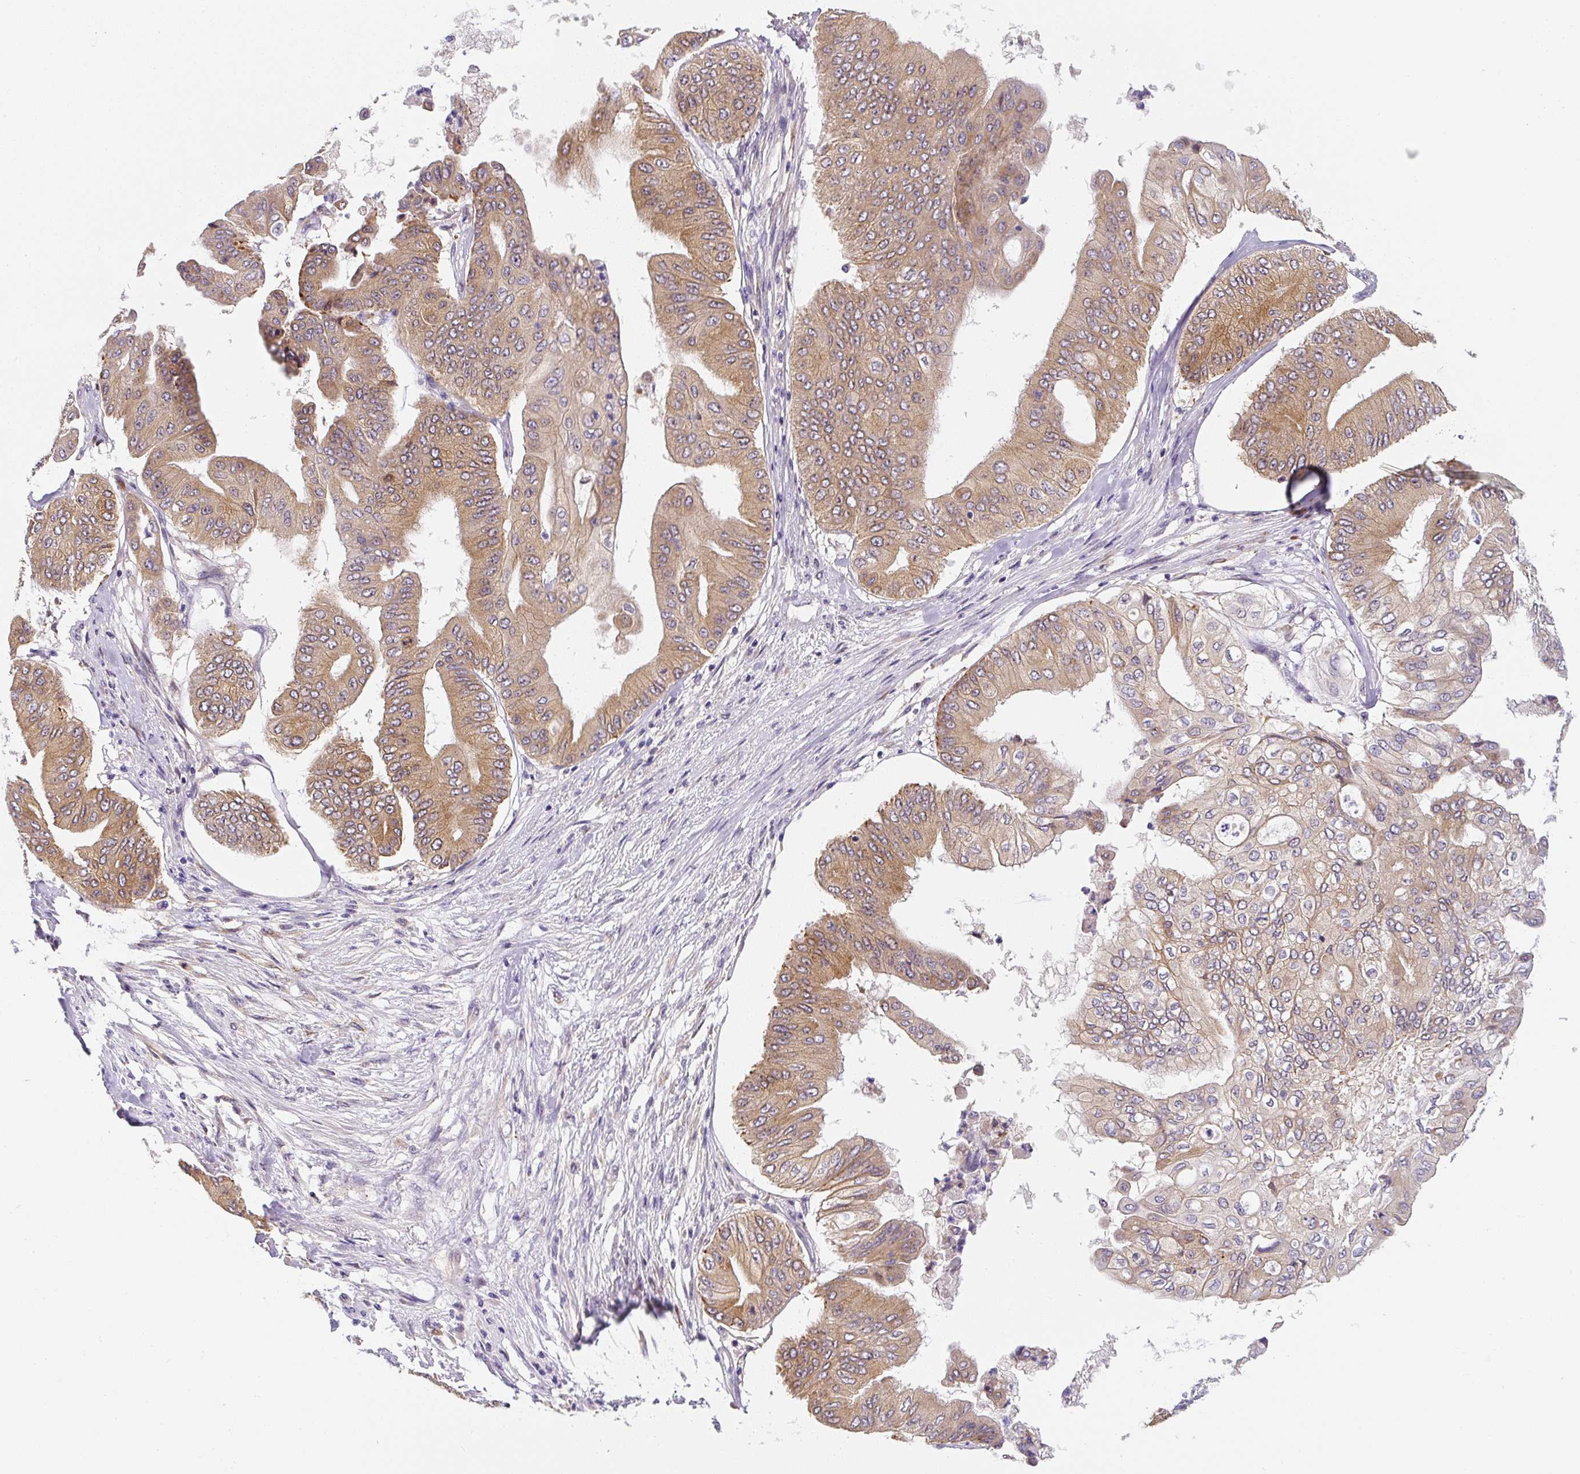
{"staining": {"intensity": "moderate", "quantity": ">75%", "location": "cytoplasmic/membranous"}, "tissue": "pancreatic cancer", "cell_type": "Tumor cells", "image_type": "cancer", "snomed": [{"axis": "morphology", "description": "Adenocarcinoma, NOS"}, {"axis": "topography", "description": "Pancreas"}], "caption": "Approximately >75% of tumor cells in pancreatic cancer (adenocarcinoma) display moderate cytoplasmic/membranous protein positivity as visualized by brown immunohistochemical staining.", "gene": "PLA2G4A", "patient": {"sex": "female", "age": 77}}